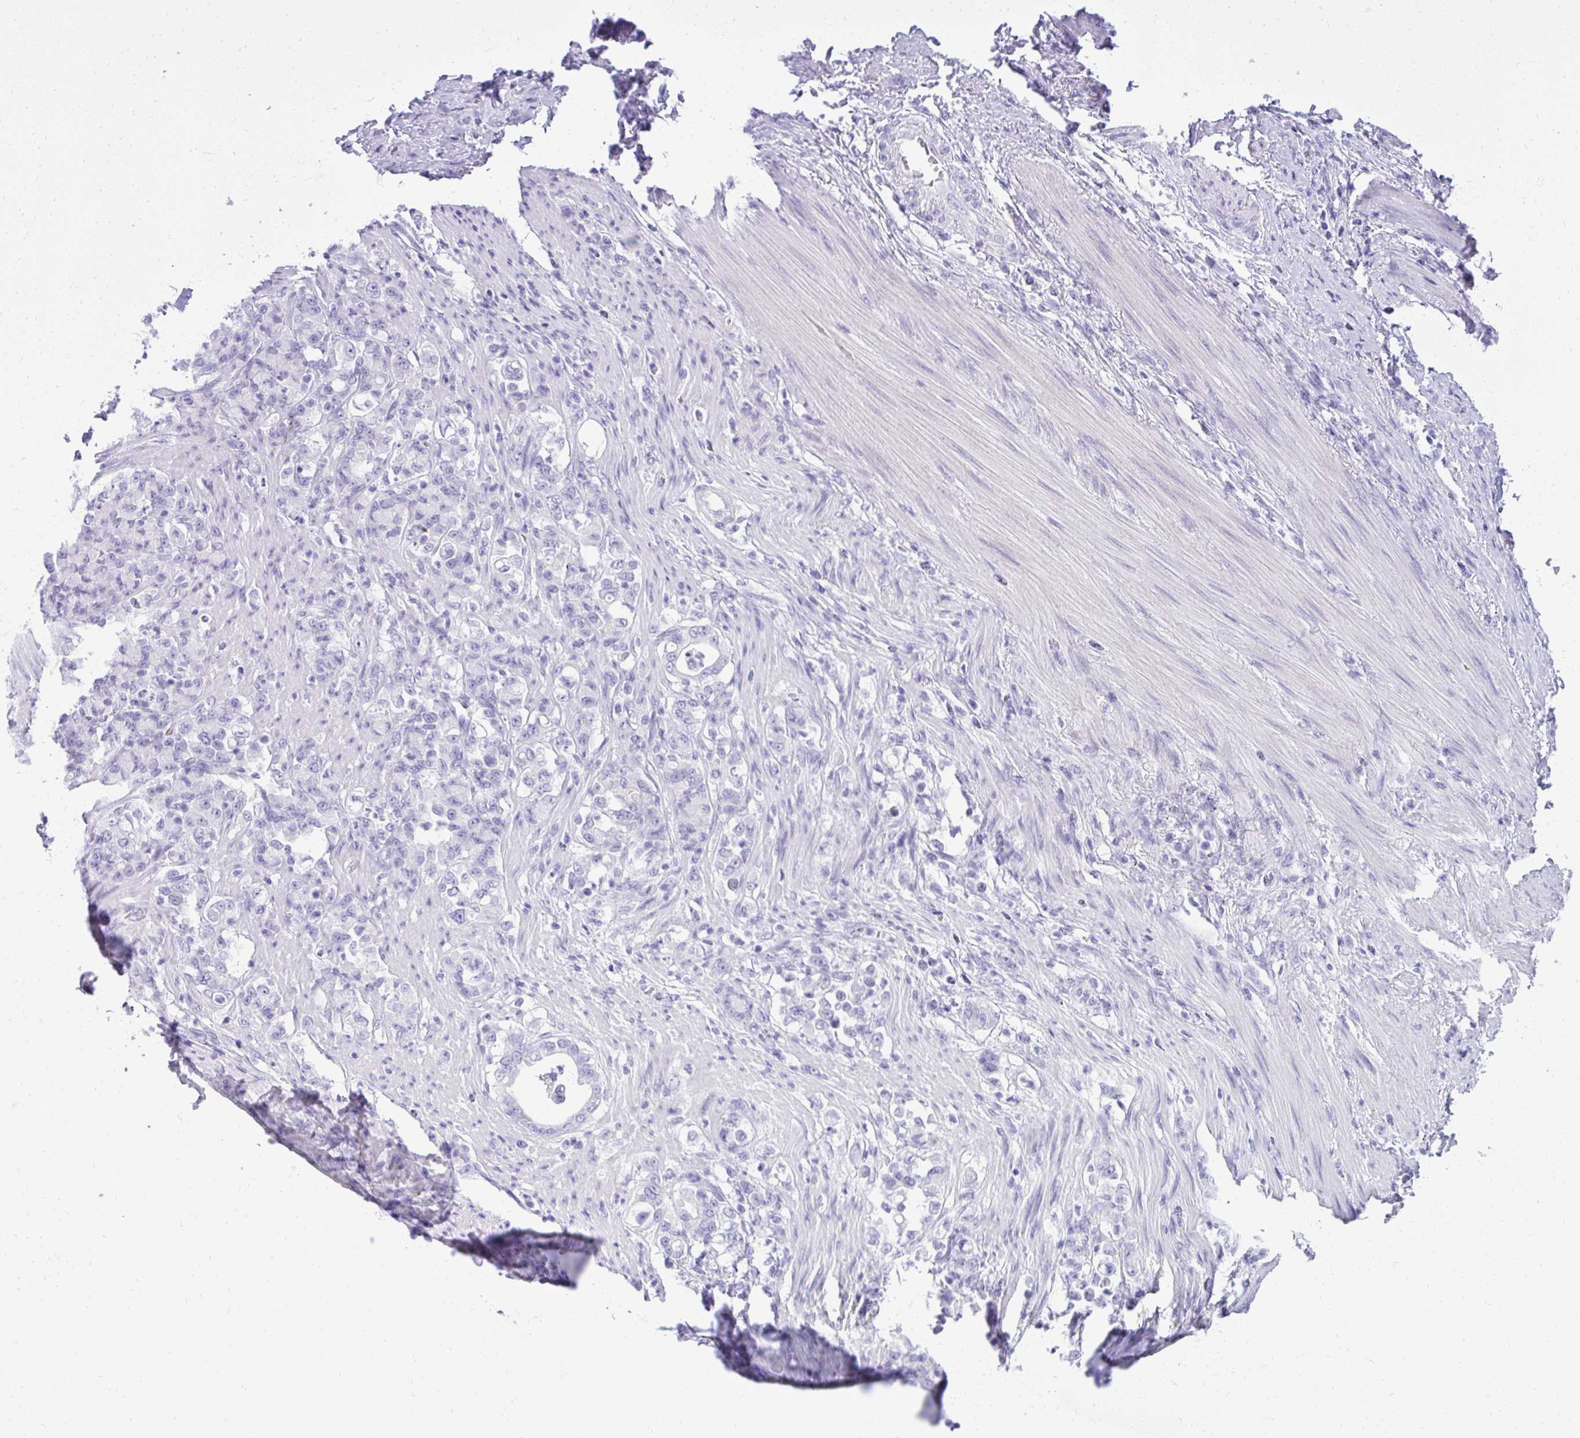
{"staining": {"intensity": "negative", "quantity": "none", "location": "none"}, "tissue": "stomach cancer", "cell_type": "Tumor cells", "image_type": "cancer", "snomed": [{"axis": "morphology", "description": "Normal tissue, NOS"}, {"axis": "morphology", "description": "Adenocarcinoma, NOS"}, {"axis": "topography", "description": "Stomach"}], "caption": "IHC of human stomach adenocarcinoma exhibits no staining in tumor cells.", "gene": "PITPNM3", "patient": {"sex": "female", "age": 79}}